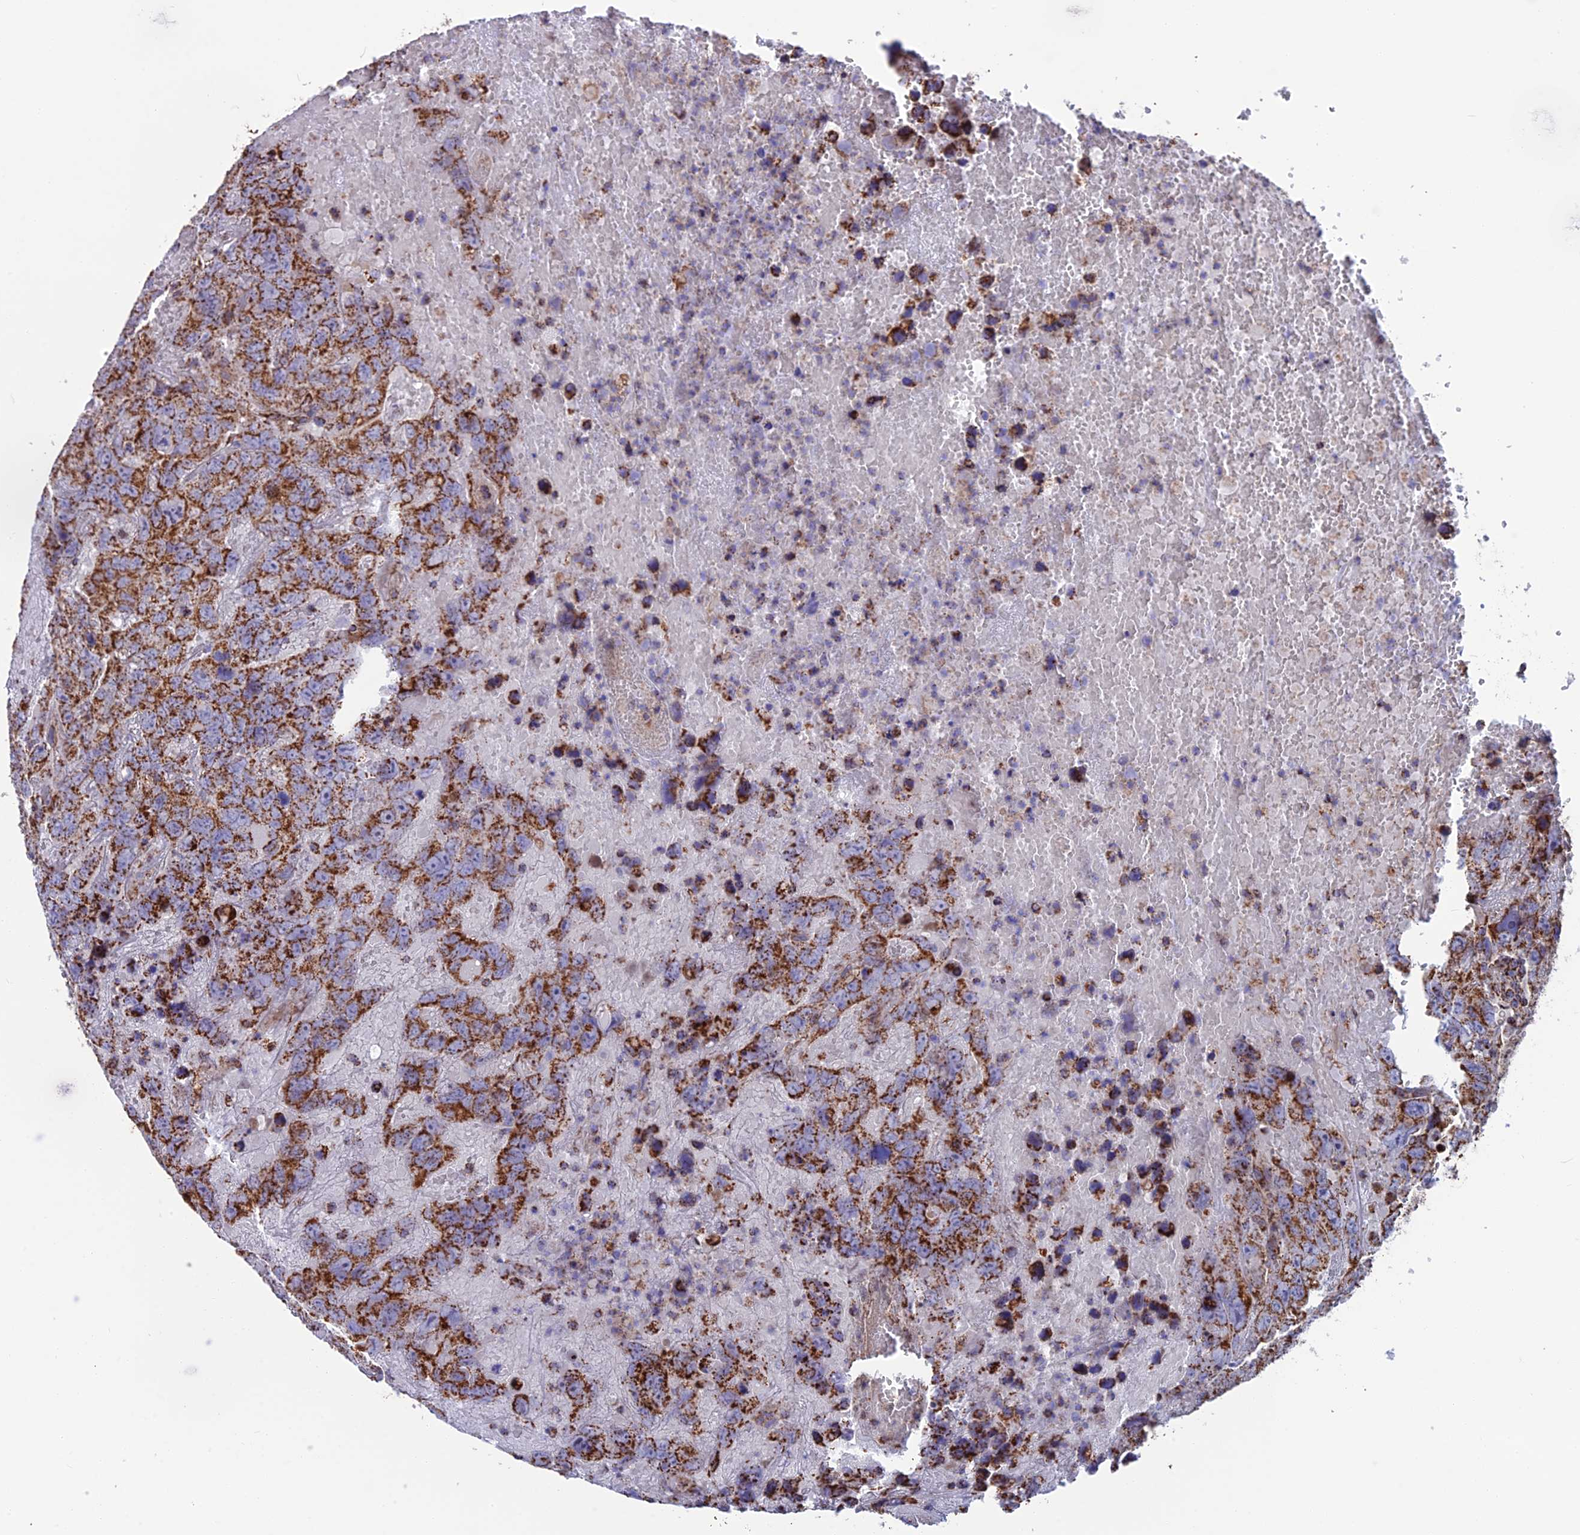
{"staining": {"intensity": "strong", "quantity": ">75%", "location": "cytoplasmic/membranous"}, "tissue": "testis cancer", "cell_type": "Tumor cells", "image_type": "cancer", "snomed": [{"axis": "morphology", "description": "Carcinoma, Embryonal, NOS"}, {"axis": "topography", "description": "Testis"}], "caption": "Immunohistochemical staining of human embryonal carcinoma (testis) exhibits strong cytoplasmic/membranous protein expression in approximately >75% of tumor cells.", "gene": "CS", "patient": {"sex": "male", "age": 45}}